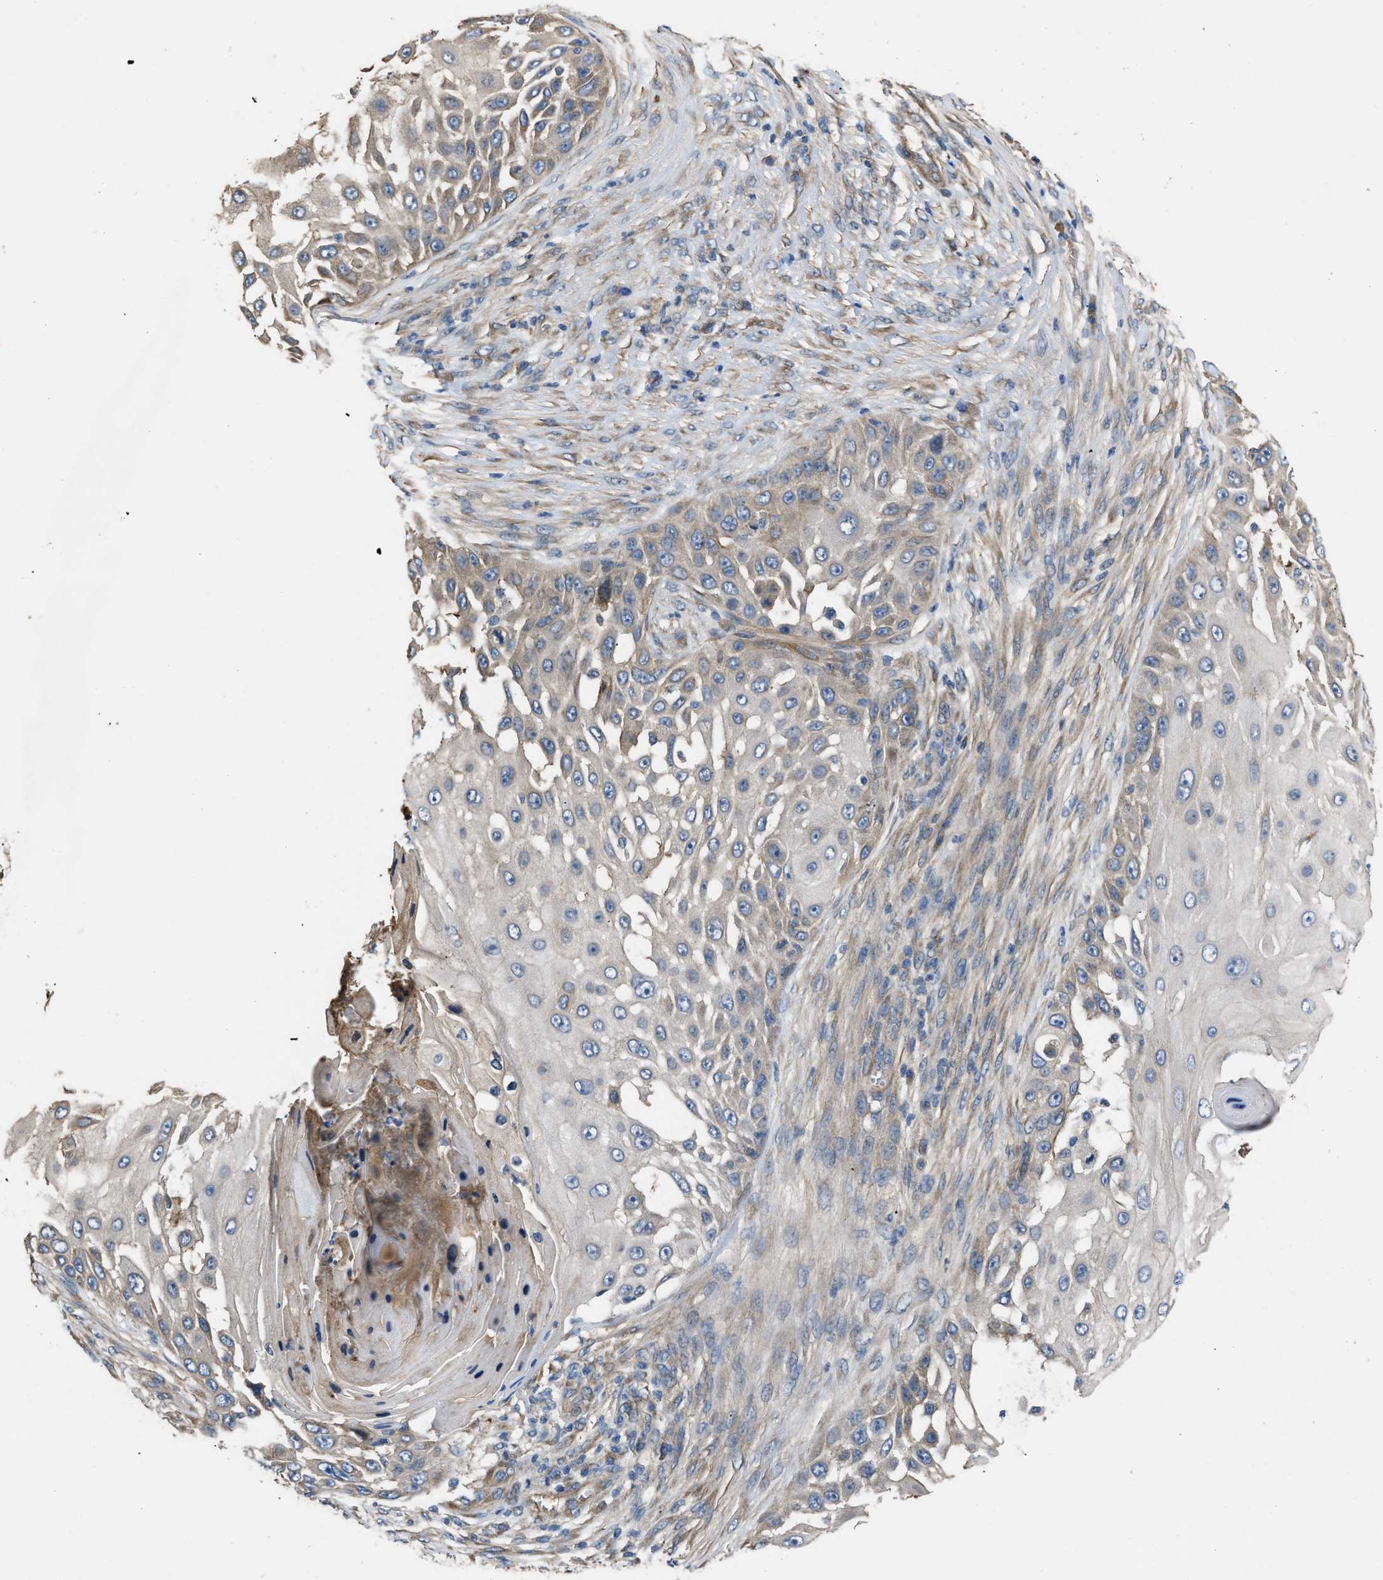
{"staining": {"intensity": "weak", "quantity": "<25%", "location": "cytoplasmic/membranous"}, "tissue": "skin cancer", "cell_type": "Tumor cells", "image_type": "cancer", "snomed": [{"axis": "morphology", "description": "Squamous cell carcinoma, NOS"}, {"axis": "topography", "description": "Skin"}], "caption": "Tumor cells show no significant staining in skin cancer (squamous cell carcinoma).", "gene": "SLC4A11", "patient": {"sex": "female", "age": 44}}